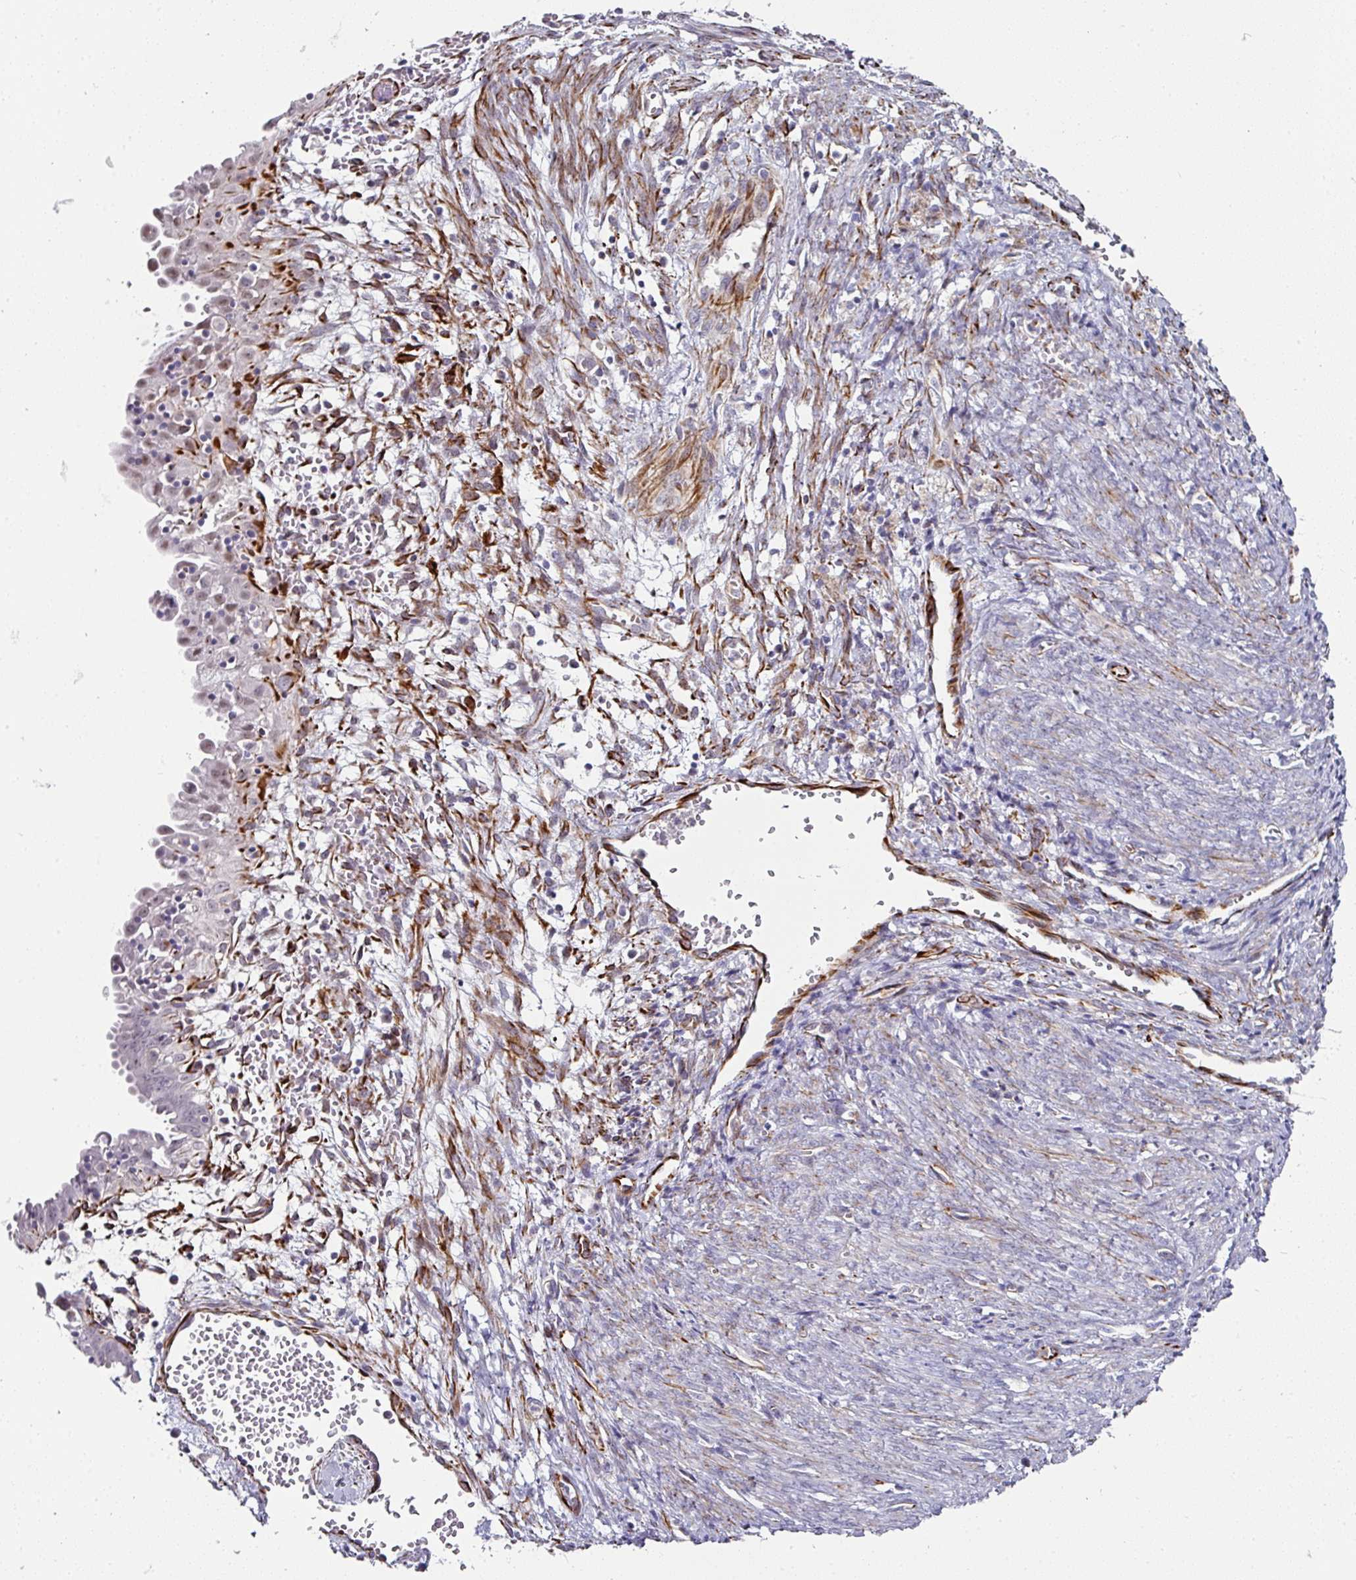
{"staining": {"intensity": "weak", "quantity": "<25%", "location": "nuclear"}, "tissue": "endometrial cancer", "cell_type": "Tumor cells", "image_type": "cancer", "snomed": [{"axis": "morphology", "description": "Adenocarcinoma, NOS"}, {"axis": "topography", "description": "Endometrium"}], "caption": "Immunohistochemistry (IHC) photomicrograph of neoplastic tissue: adenocarcinoma (endometrial) stained with DAB displays no significant protein expression in tumor cells.", "gene": "TMPRSS9", "patient": {"sex": "female", "age": 79}}